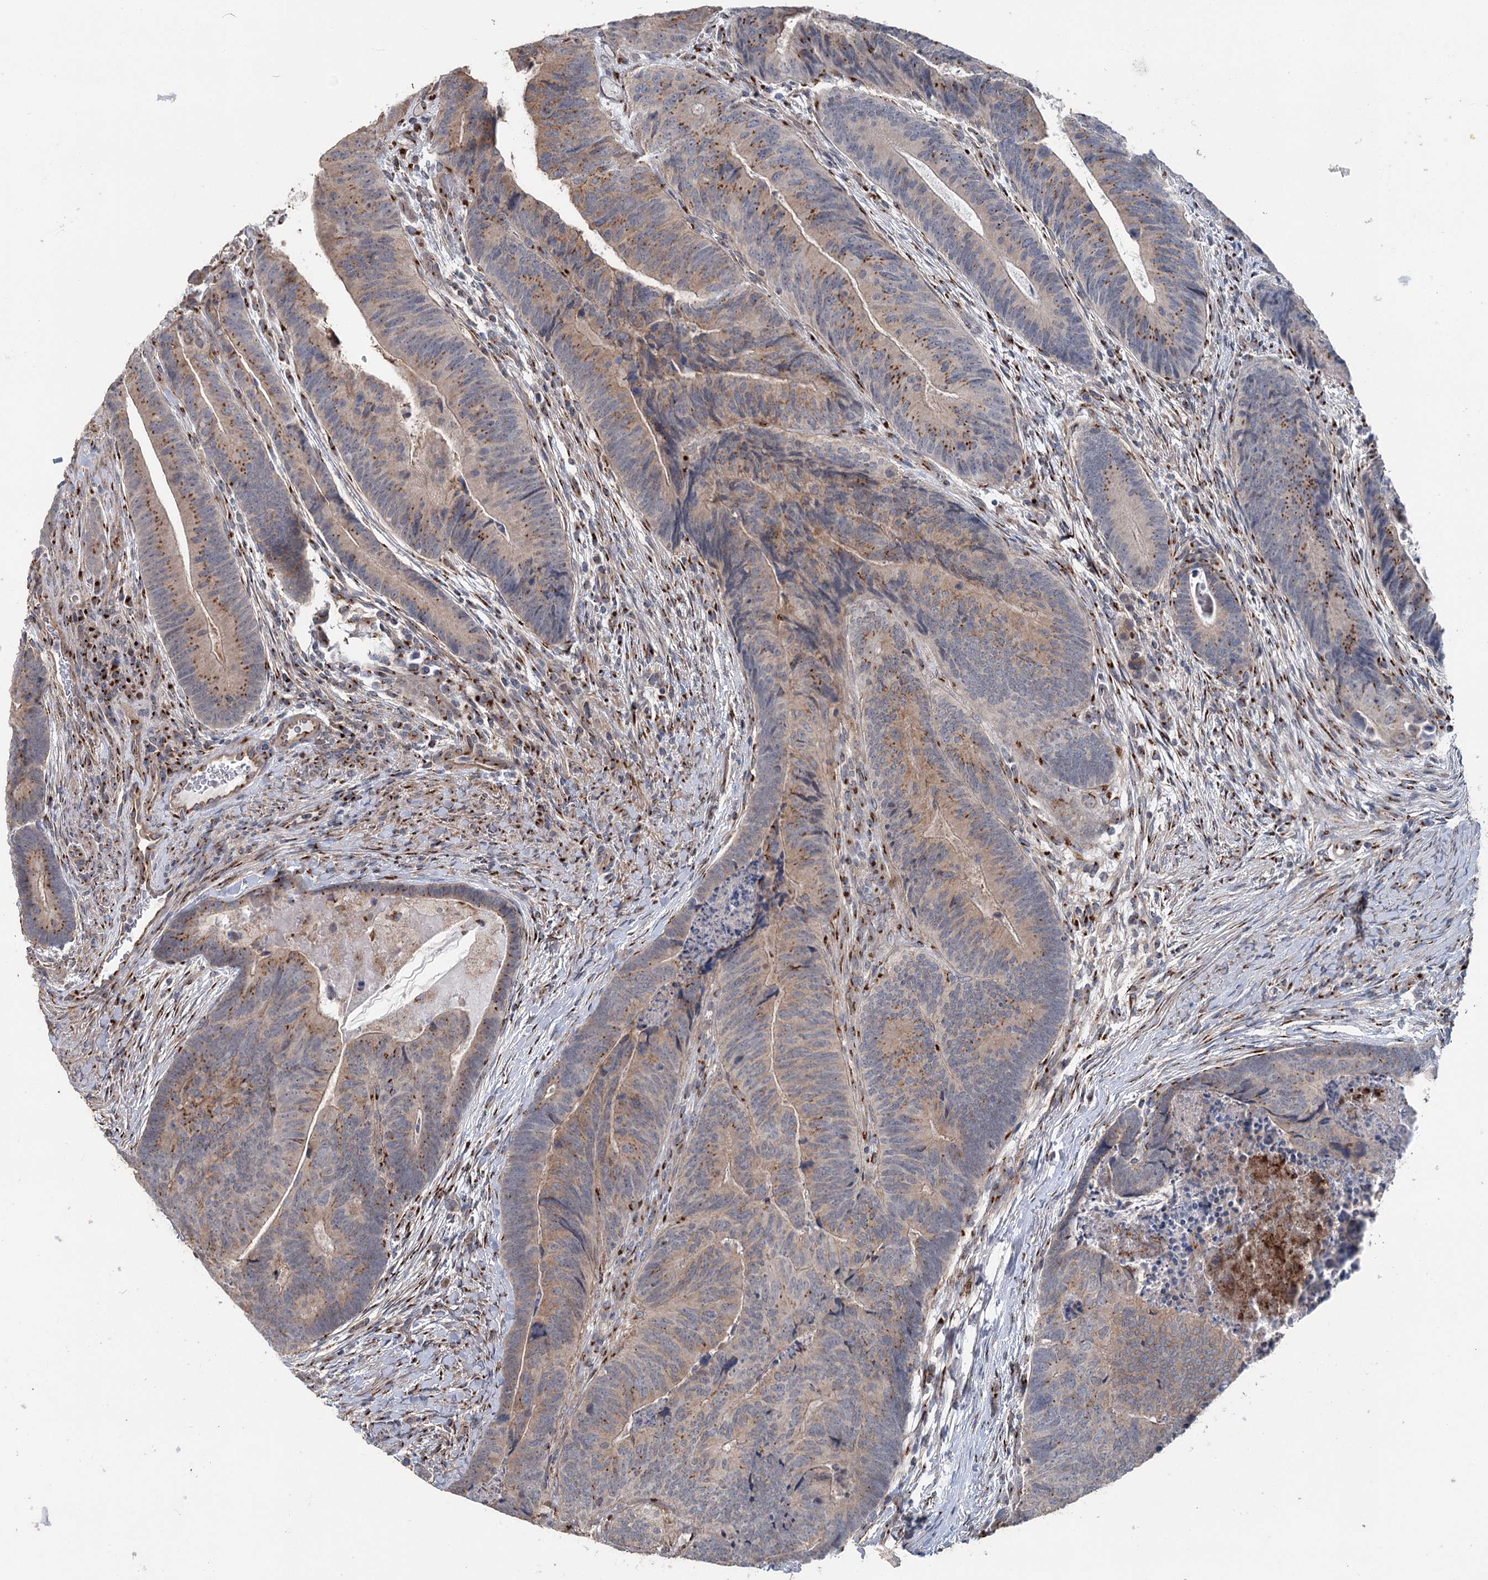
{"staining": {"intensity": "moderate", "quantity": ">75%", "location": "cytoplasmic/membranous"}, "tissue": "colorectal cancer", "cell_type": "Tumor cells", "image_type": "cancer", "snomed": [{"axis": "morphology", "description": "Adenocarcinoma, NOS"}, {"axis": "topography", "description": "Colon"}], "caption": "This histopathology image exhibits IHC staining of colorectal cancer (adenocarcinoma), with medium moderate cytoplasmic/membranous expression in about >75% of tumor cells.", "gene": "ITIH5", "patient": {"sex": "female", "age": 67}}